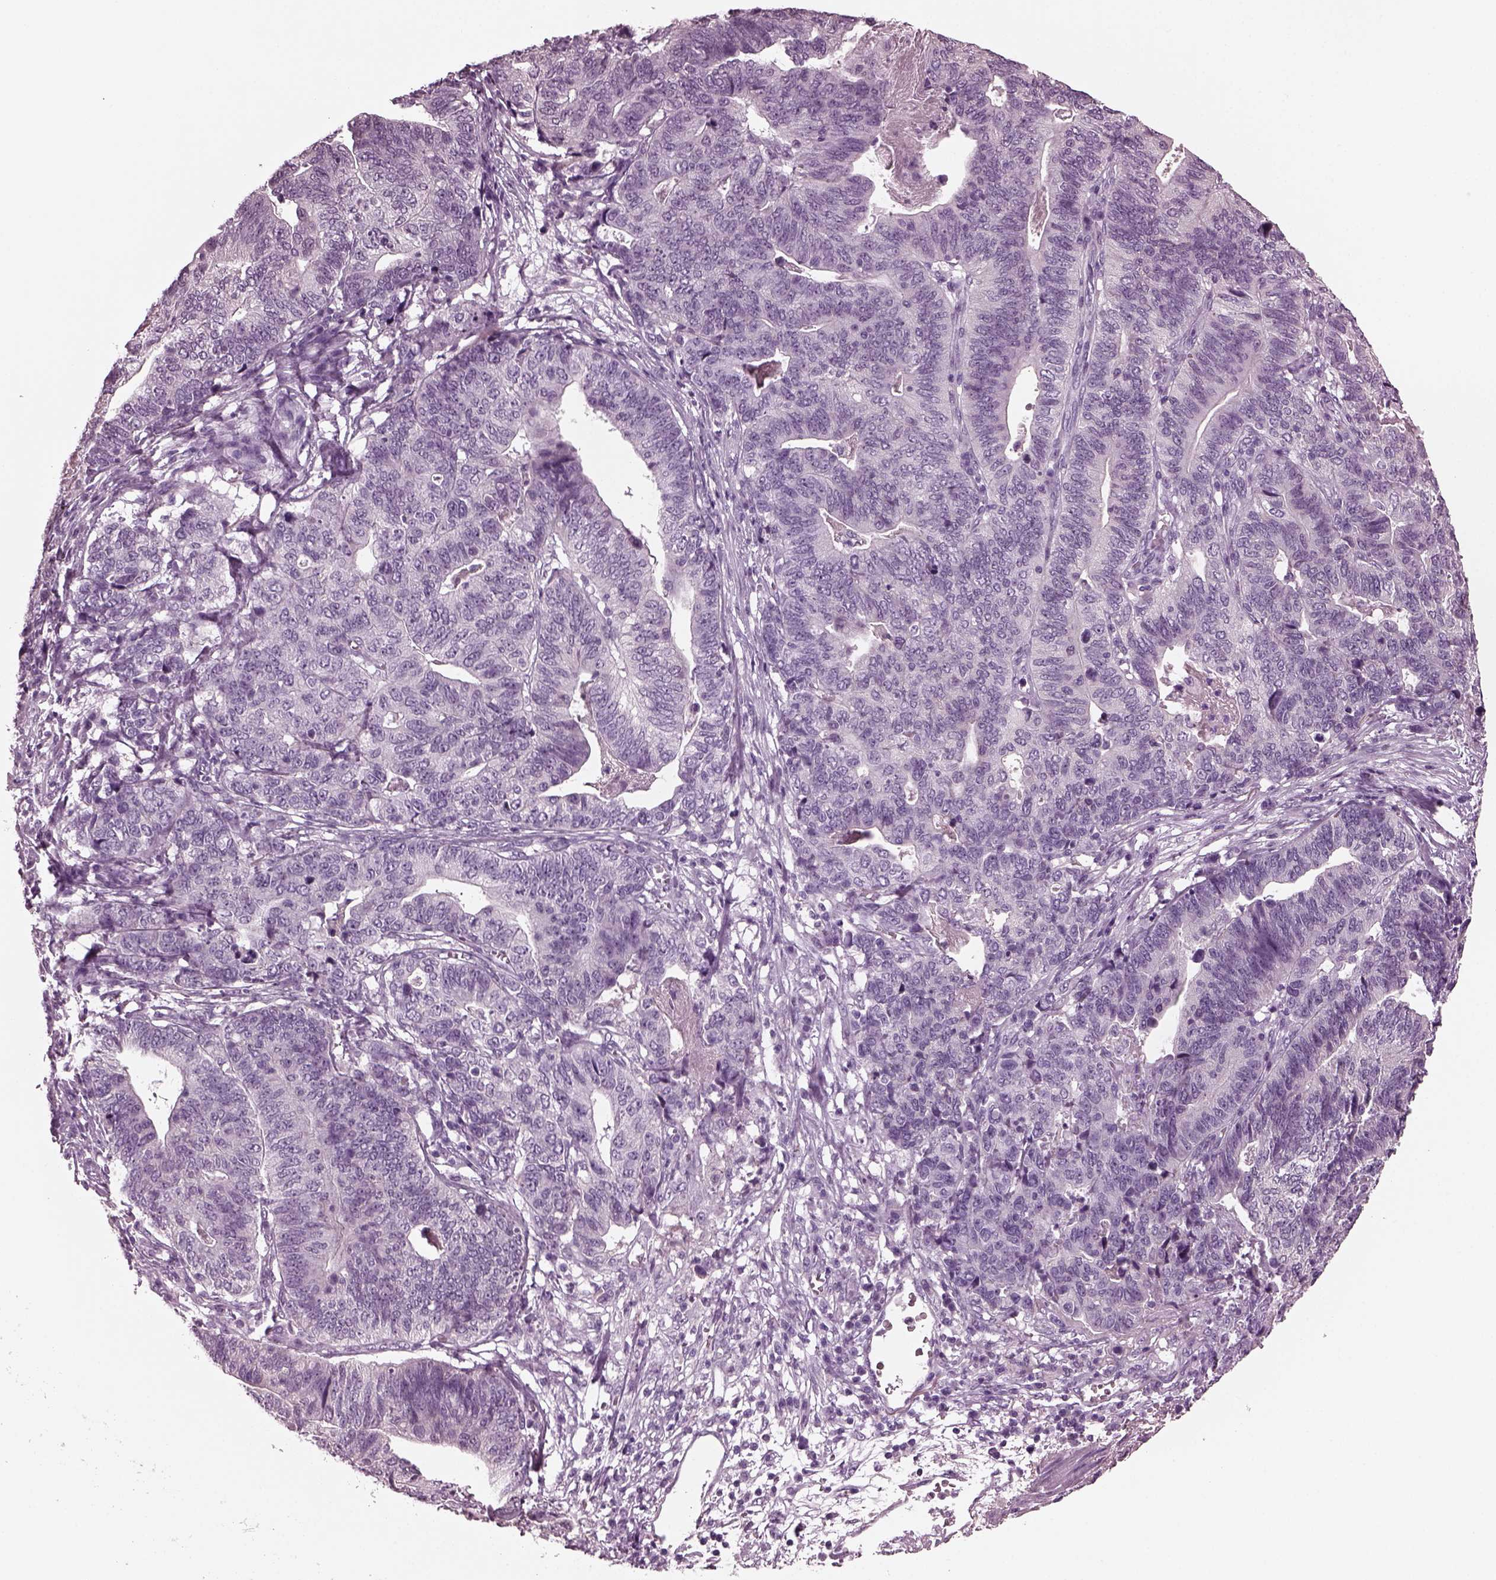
{"staining": {"intensity": "negative", "quantity": "none", "location": "none"}, "tissue": "stomach cancer", "cell_type": "Tumor cells", "image_type": "cancer", "snomed": [{"axis": "morphology", "description": "Adenocarcinoma, NOS"}, {"axis": "topography", "description": "Stomach, upper"}], "caption": "Tumor cells show no significant staining in stomach adenocarcinoma.", "gene": "MIB2", "patient": {"sex": "female", "age": 67}}